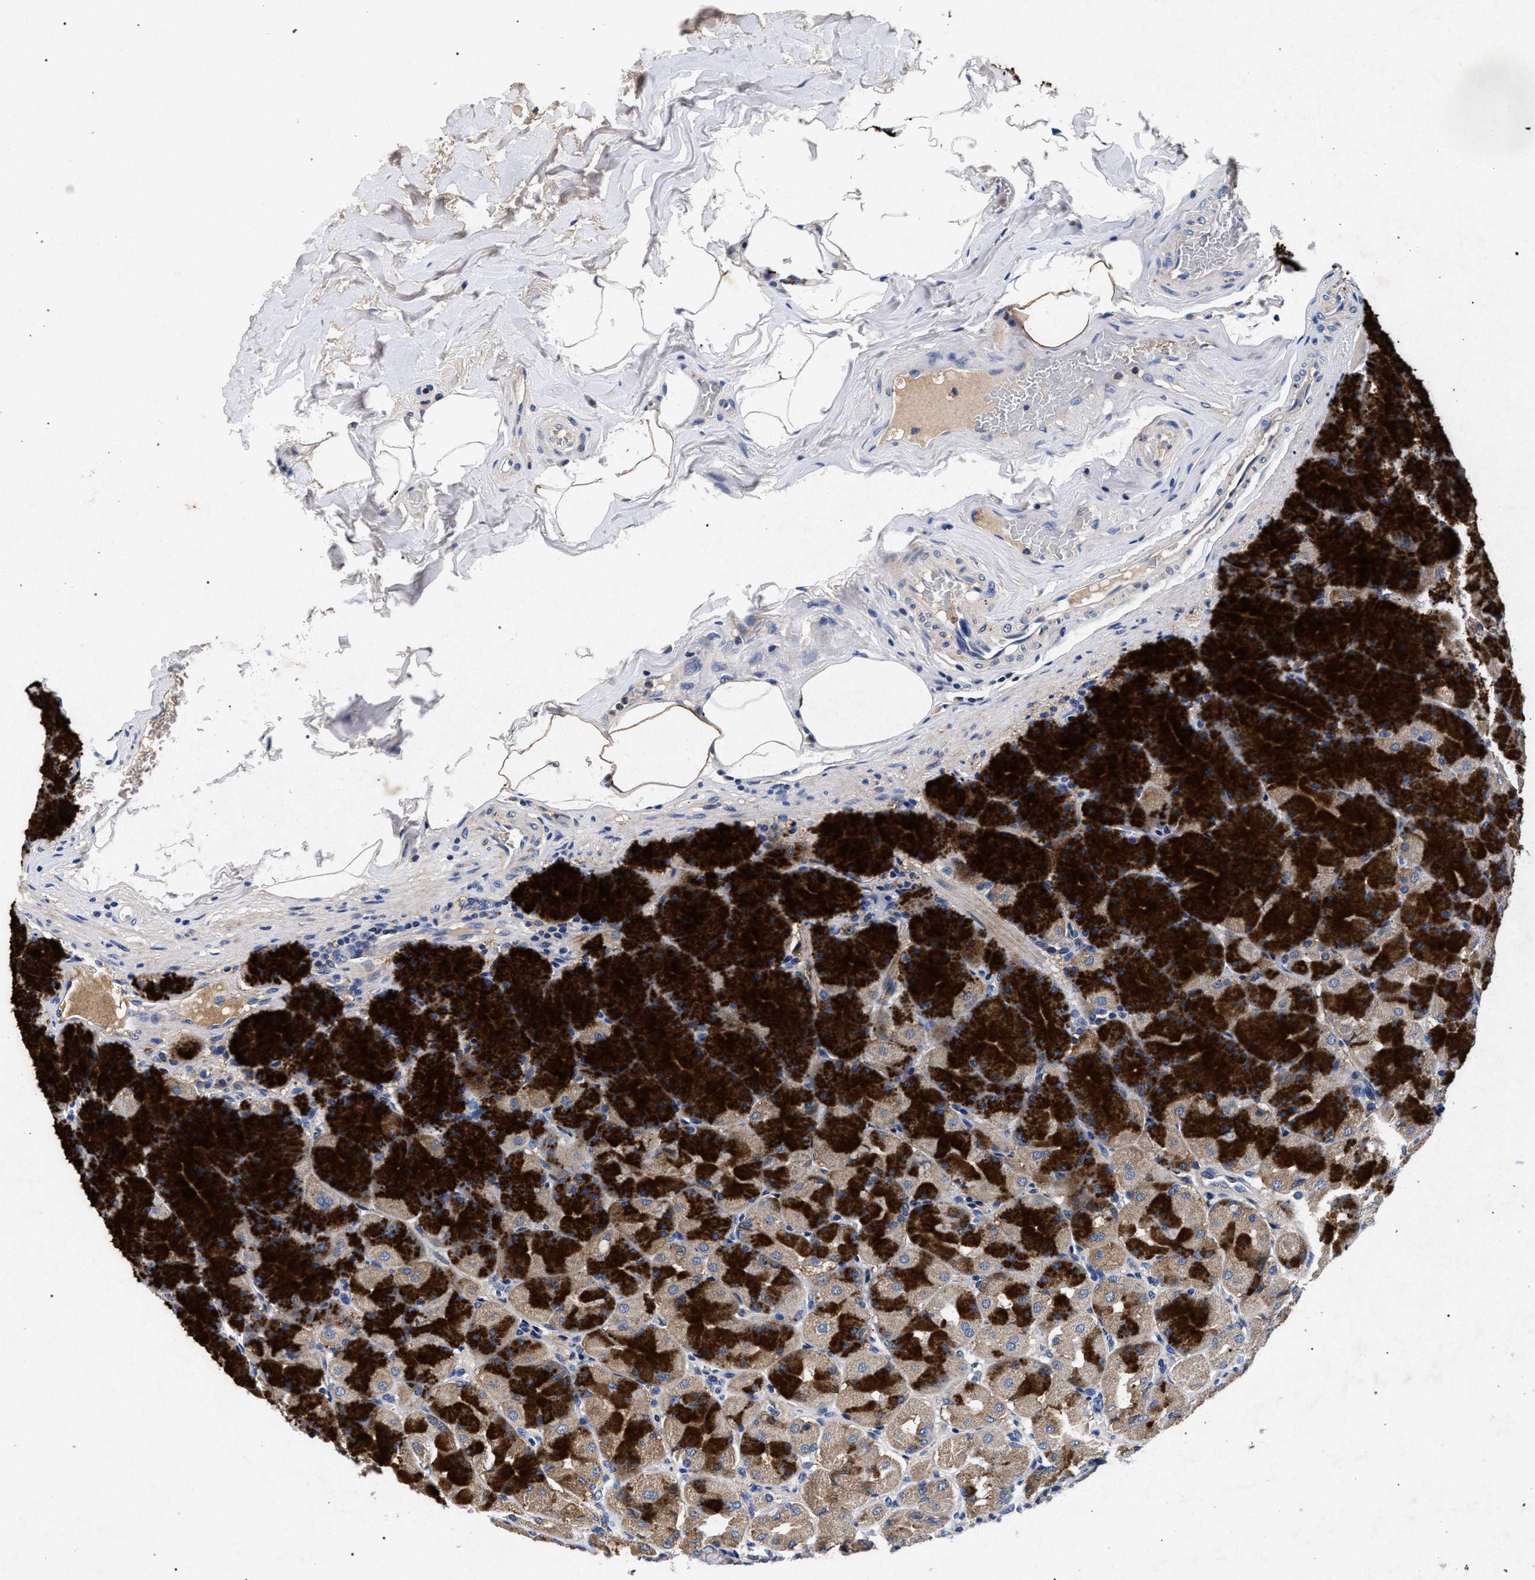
{"staining": {"intensity": "strong", "quantity": "25%-75%", "location": "cytoplasmic/membranous"}, "tissue": "stomach", "cell_type": "Glandular cells", "image_type": "normal", "snomed": [{"axis": "morphology", "description": "Normal tissue, NOS"}, {"axis": "topography", "description": "Stomach, upper"}], "caption": "Immunohistochemistry (IHC) photomicrograph of unremarkable stomach stained for a protein (brown), which shows high levels of strong cytoplasmic/membranous expression in approximately 25%-75% of glandular cells.", "gene": "HSD17B14", "patient": {"sex": "female", "age": 56}}